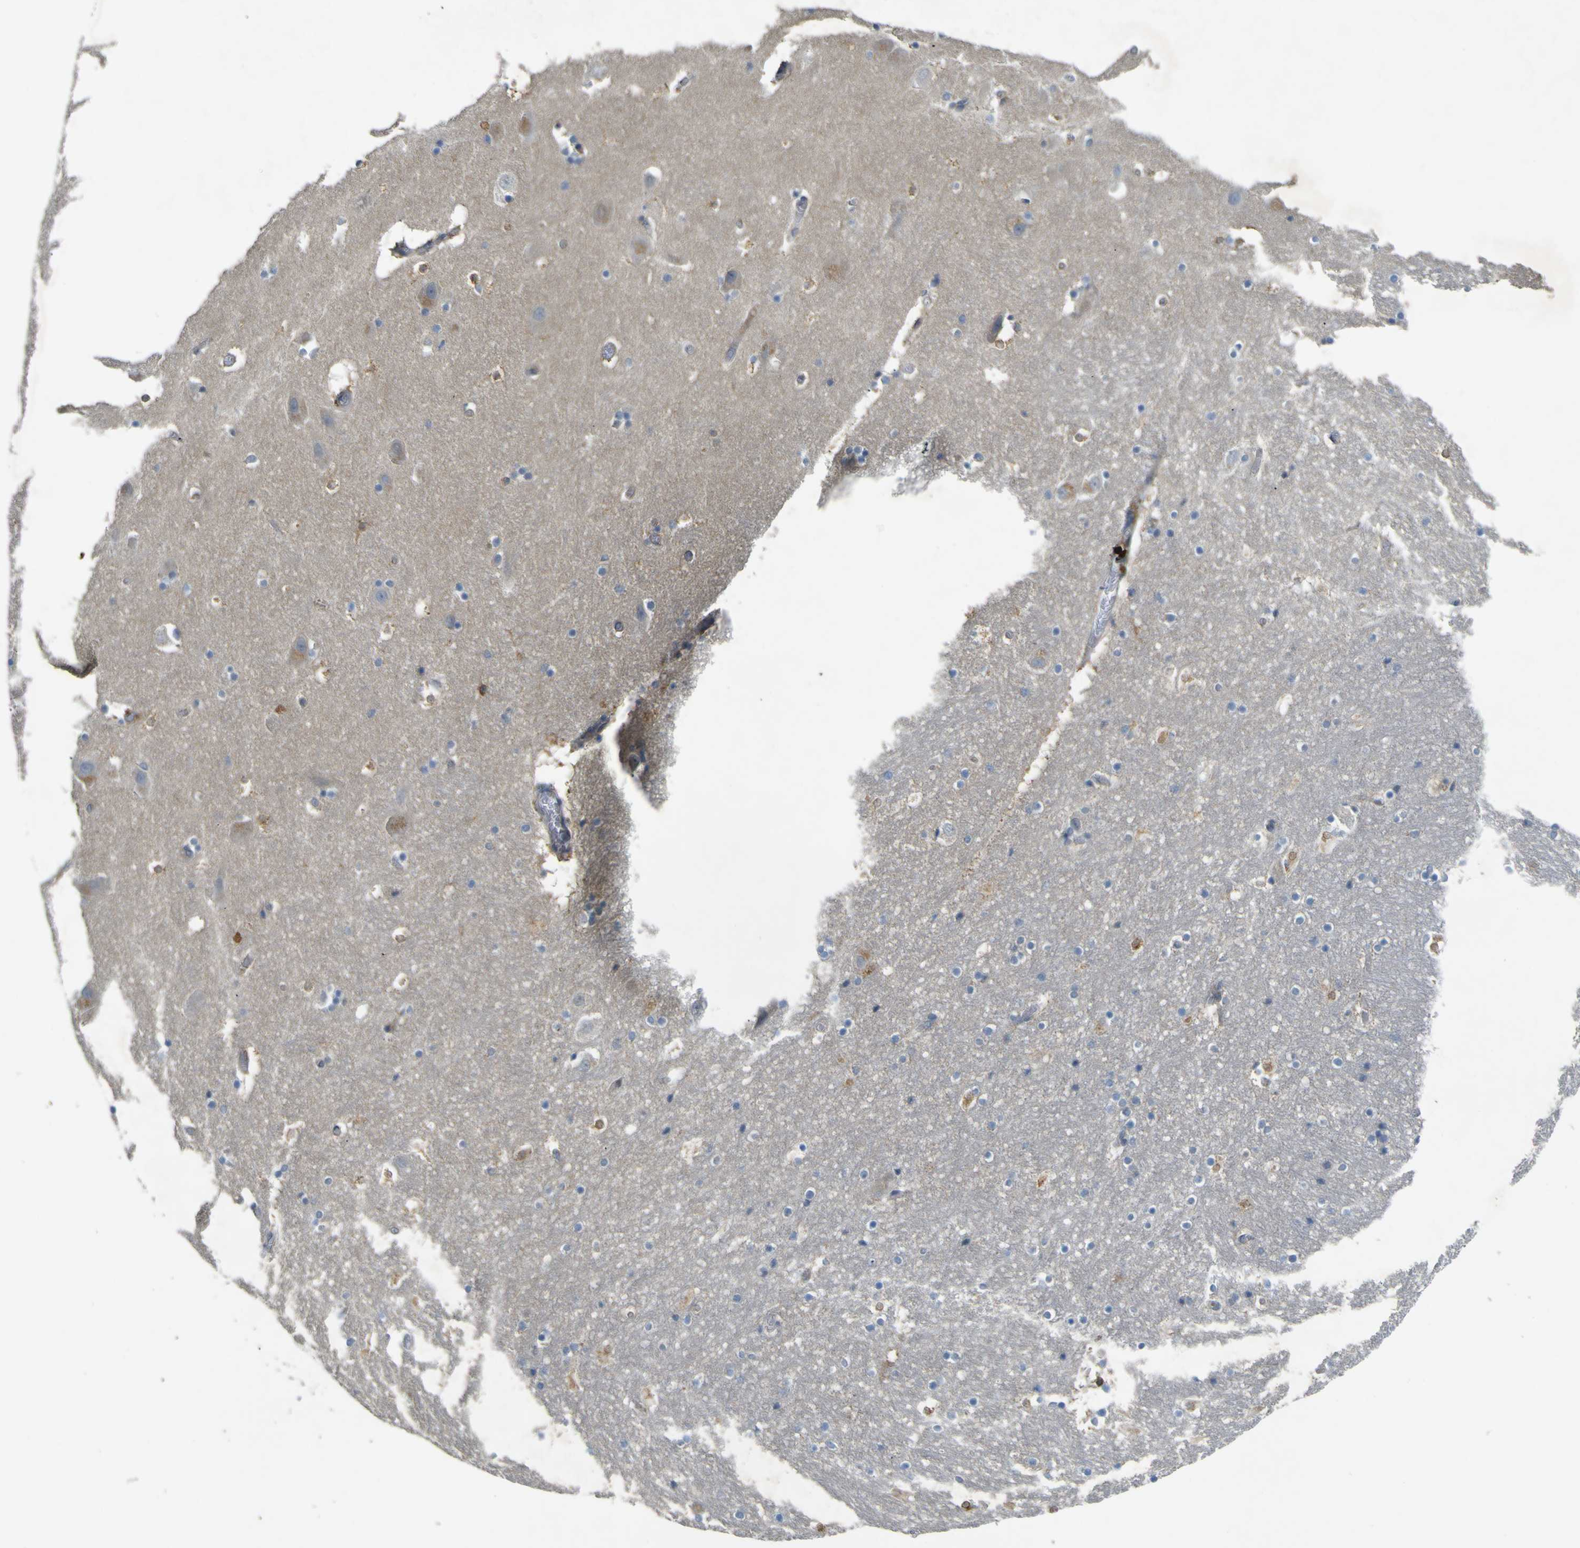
{"staining": {"intensity": "weak", "quantity": "<25%", "location": "cytoplasmic/membranous"}, "tissue": "hippocampus", "cell_type": "Glial cells", "image_type": "normal", "snomed": [{"axis": "morphology", "description": "Normal tissue, NOS"}, {"axis": "topography", "description": "Hippocampus"}], "caption": "This is a photomicrograph of immunohistochemistry (IHC) staining of unremarkable hippocampus, which shows no positivity in glial cells. (DAB (3,3'-diaminobenzidine) immunohistochemistry (IHC) visualized using brightfield microscopy, high magnification).", "gene": "LDLR", "patient": {"sex": "male", "age": 45}}